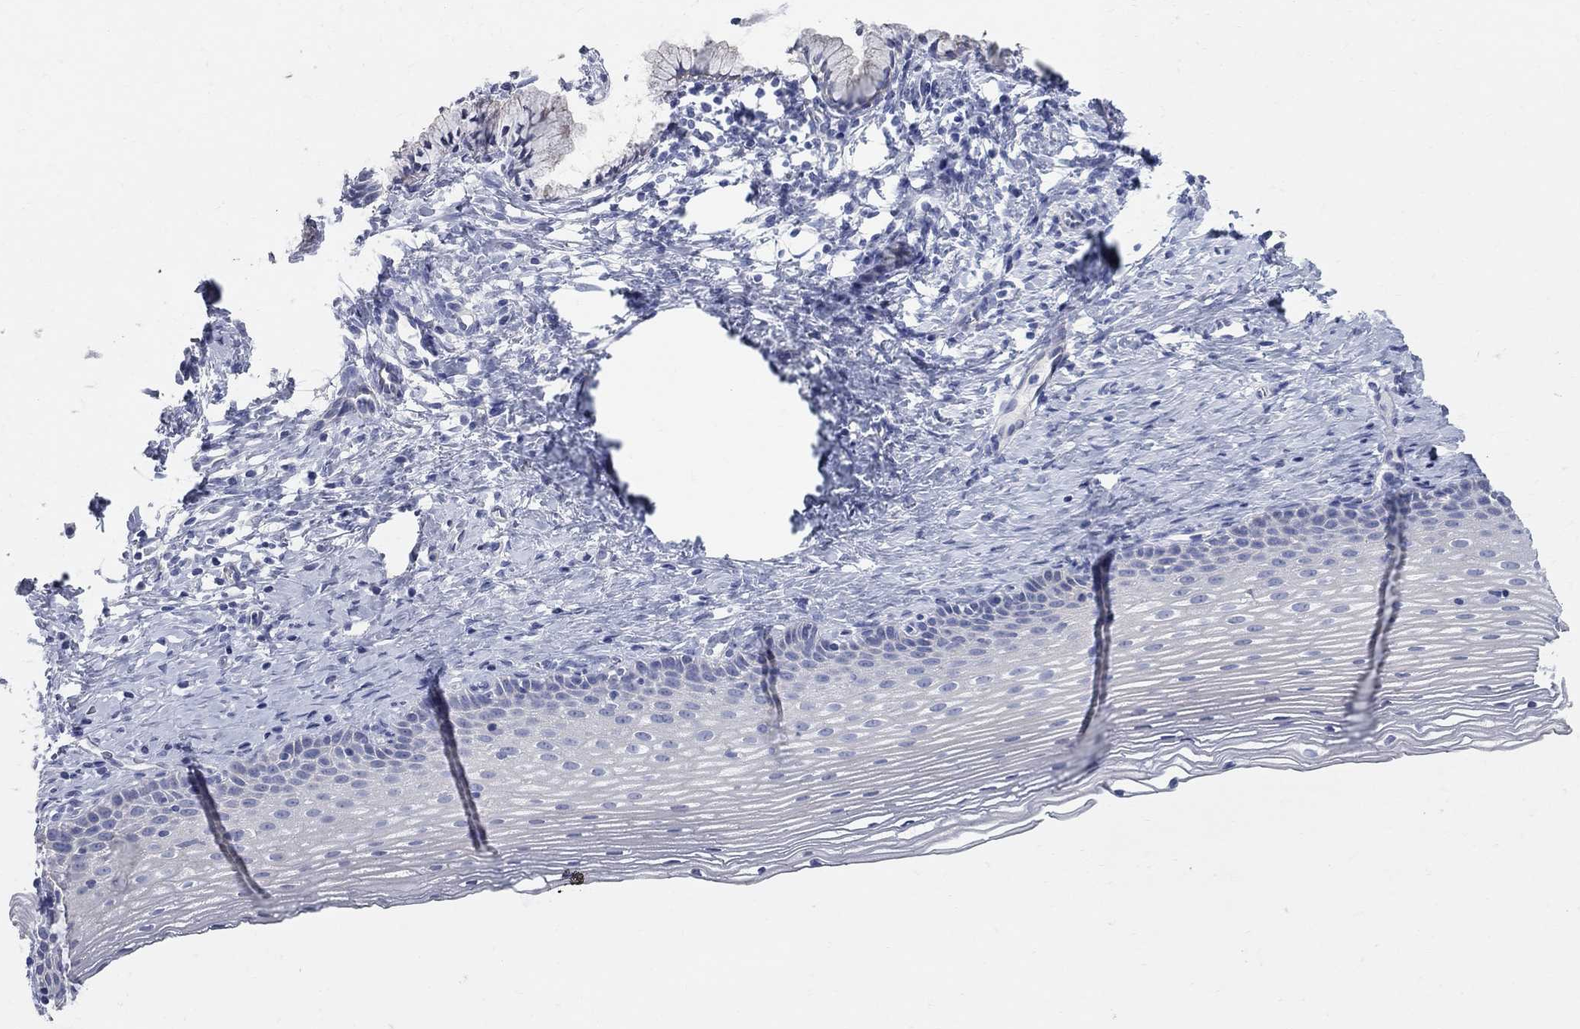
{"staining": {"intensity": "negative", "quantity": "none", "location": "none"}, "tissue": "cervix", "cell_type": "Glandular cells", "image_type": "normal", "snomed": [{"axis": "morphology", "description": "Normal tissue, NOS"}, {"axis": "topography", "description": "Cervix"}], "caption": "There is no significant positivity in glandular cells of cervix. (DAB immunohistochemistry (IHC) with hematoxylin counter stain).", "gene": "AOX1", "patient": {"sex": "female", "age": 39}}